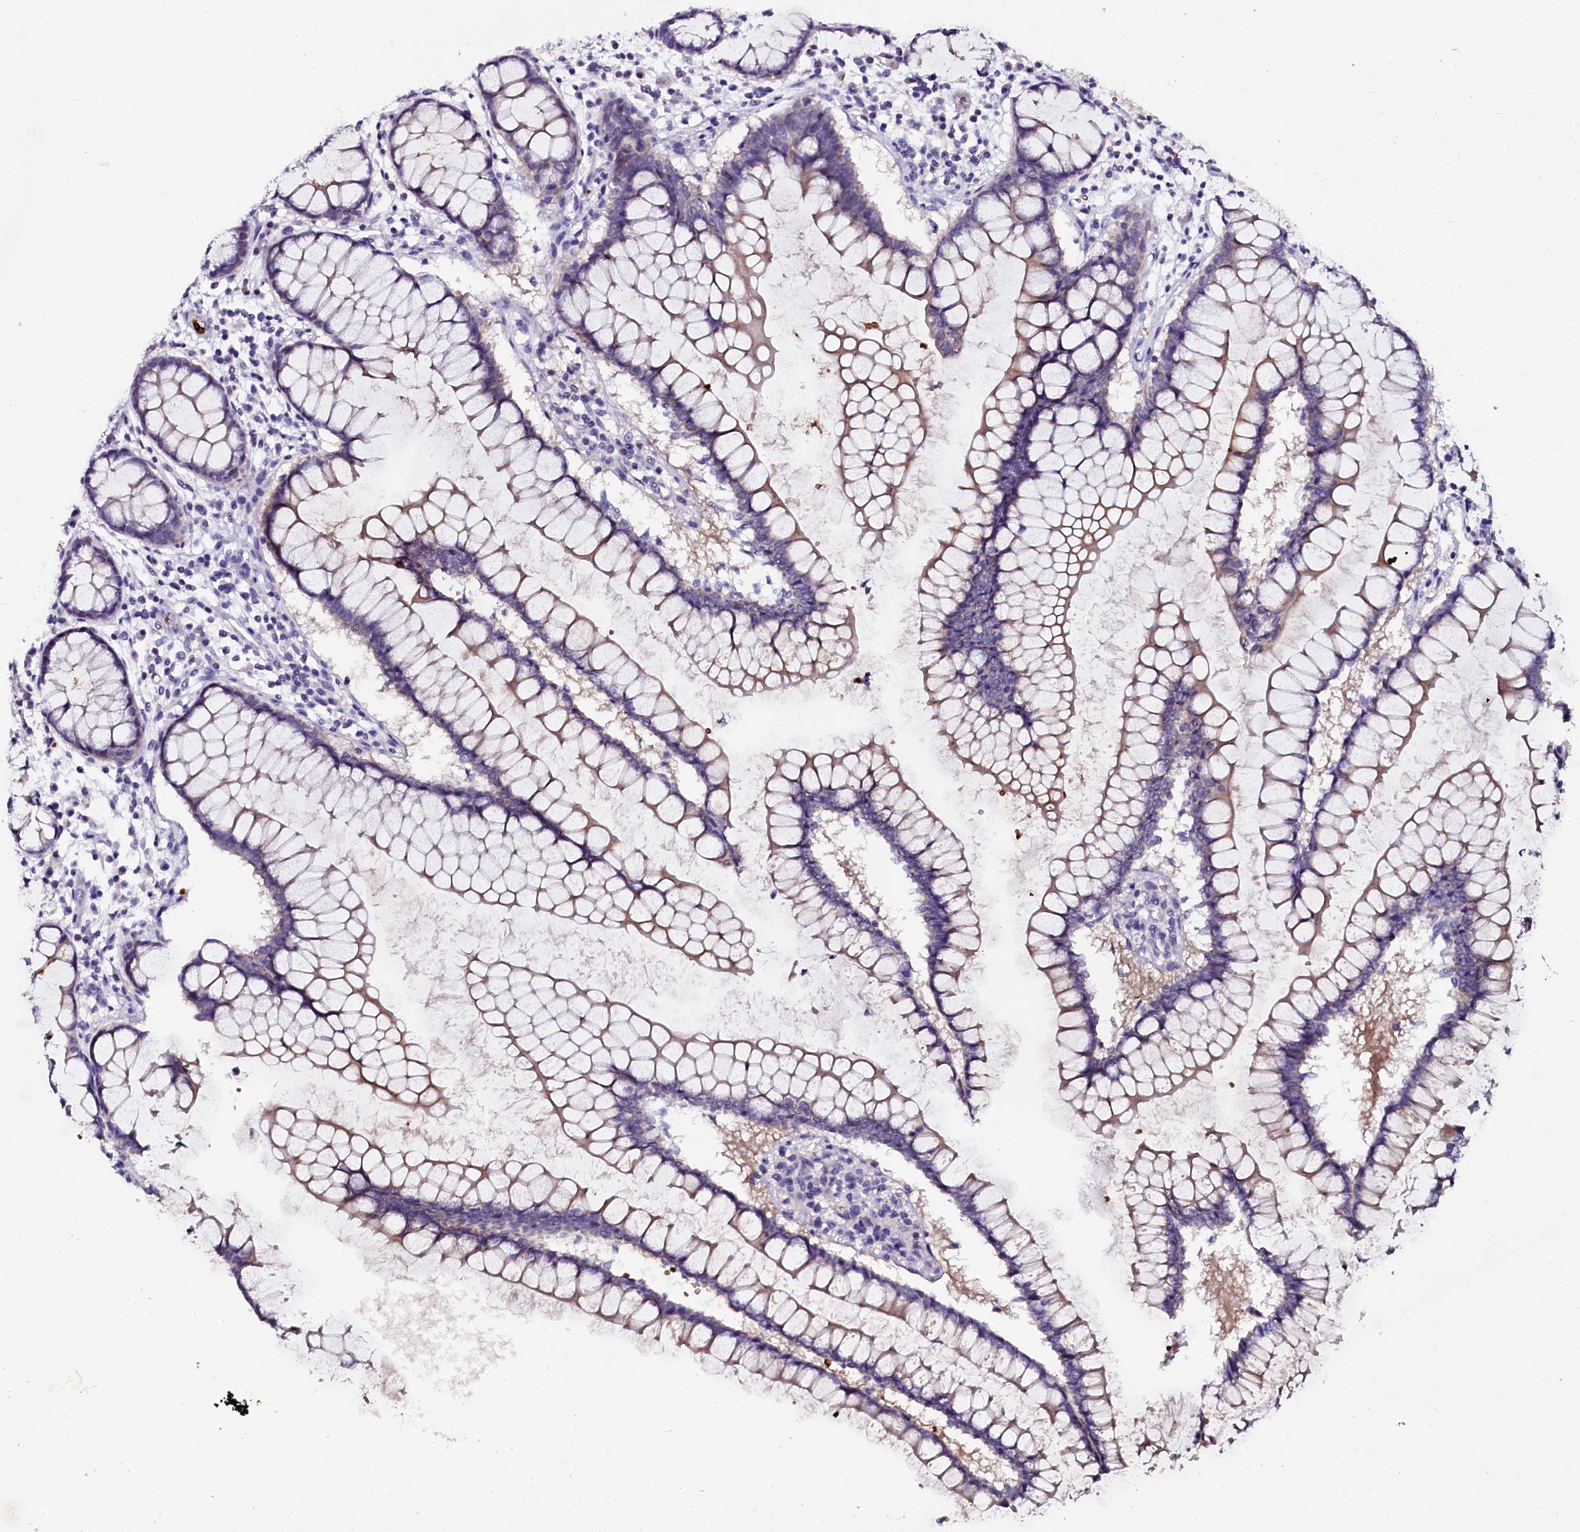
{"staining": {"intensity": "moderate", "quantity": ">75%", "location": "cytoplasmic/membranous"}, "tissue": "colon", "cell_type": "Glandular cells", "image_type": "normal", "snomed": [{"axis": "morphology", "description": "Normal tissue, NOS"}, {"axis": "morphology", "description": "Adenocarcinoma, NOS"}, {"axis": "topography", "description": "Colon"}], "caption": "Immunohistochemistry (IHC) photomicrograph of unremarkable colon: human colon stained using immunohistochemistry (IHC) demonstrates medium levels of moderate protein expression localized specifically in the cytoplasmic/membranous of glandular cells, appearing as a cytoplasmic/membranous brown color.", "gene": "CTDSPL2", "patient": {"sex": "female", "age": 55}}